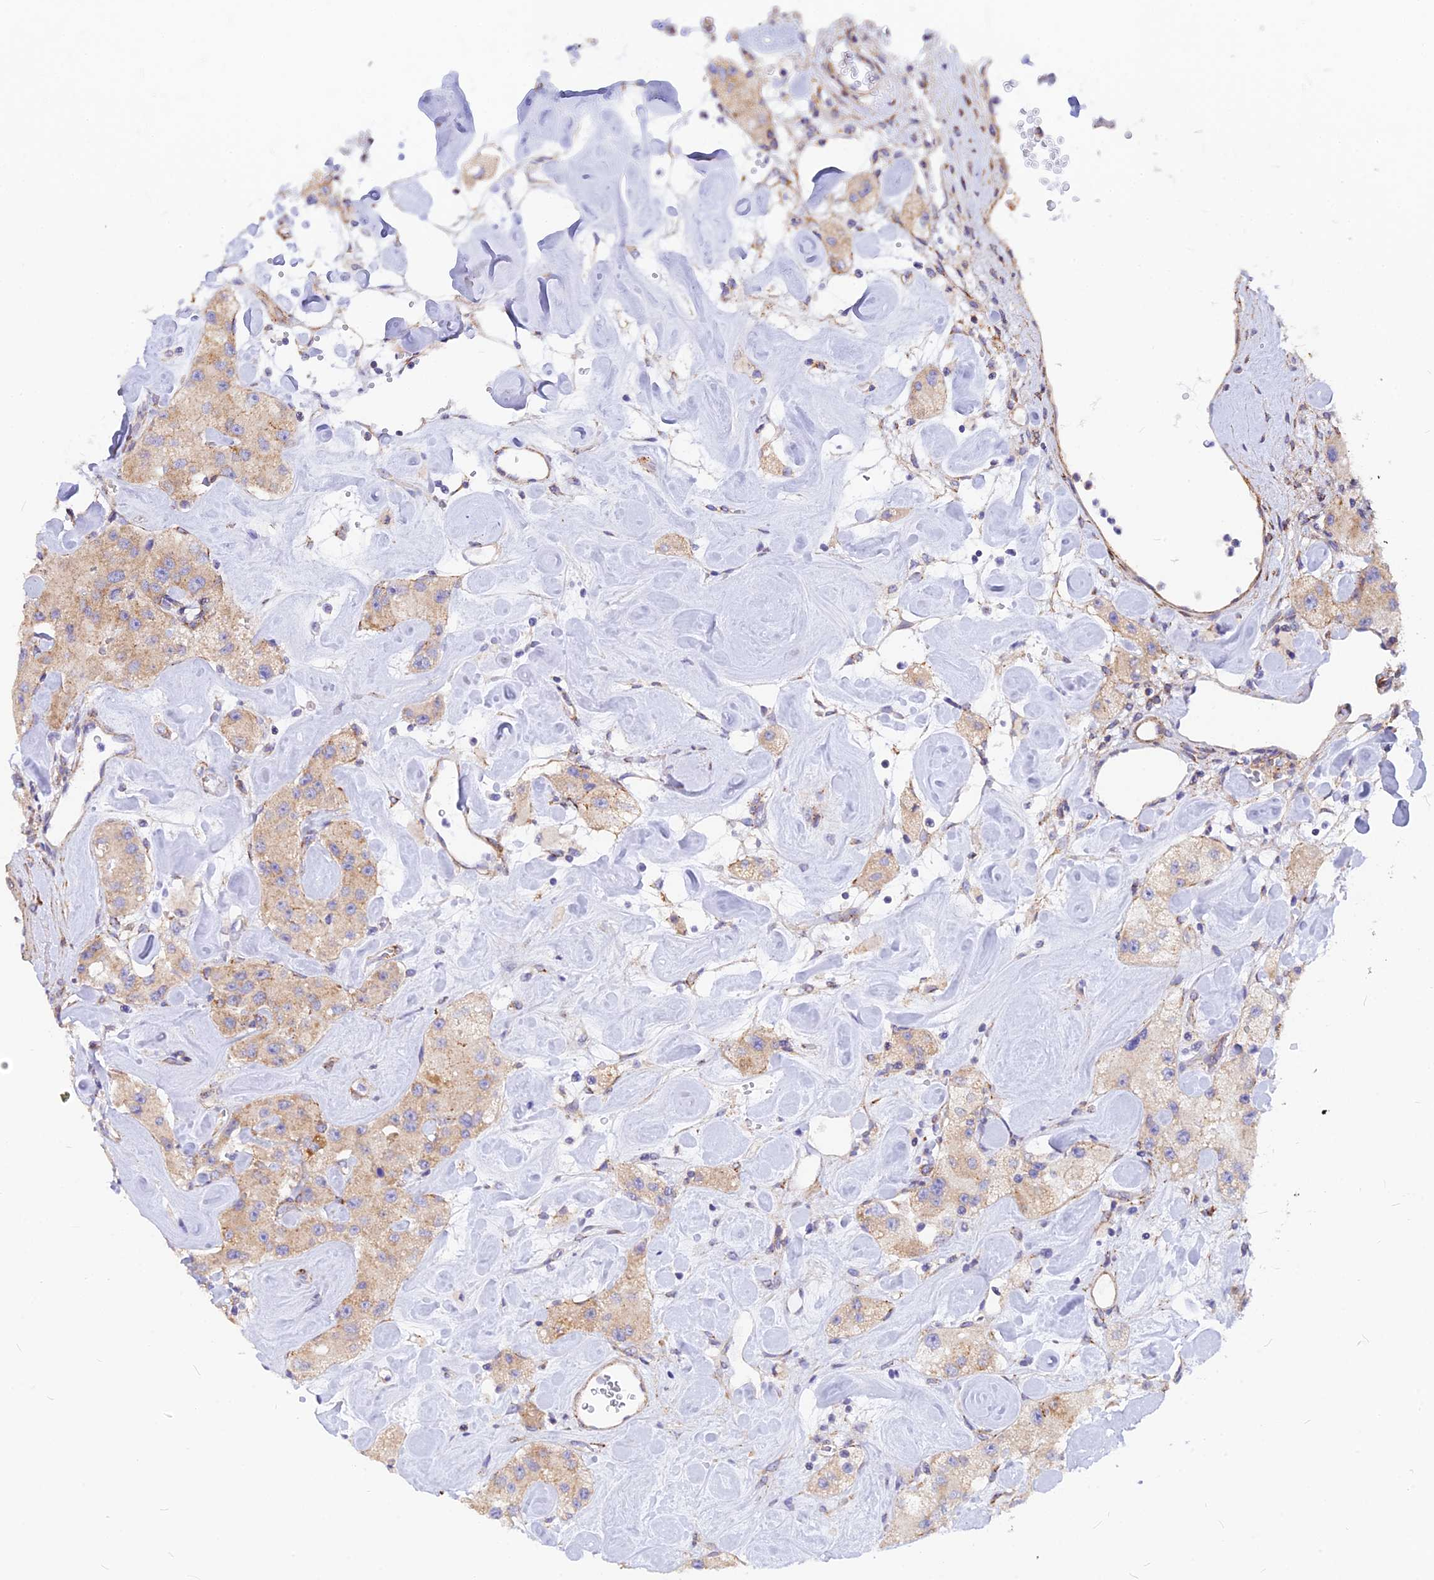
{"staining": {"intensity": "weak", "quantity": ">75%", "location": "cytoplasmic/membranous"}, "tissue": "carcinoid", "cell_type": "Tumor cells", "image_type": "cancer", "snomed": [{"axis": "morphology", "description": "Carcinoid, malignant, NOS"}, {"axis": "topography", "description": "Pancreas"}], "caption": "A histopathology image of human carcinoid (malignant) stained for a protein exhibits weak cytoplasmic/membranous brown staining in tumor cells.", "gene": "VSTM2L", "patient": {"sex": "male", "age": 41}}